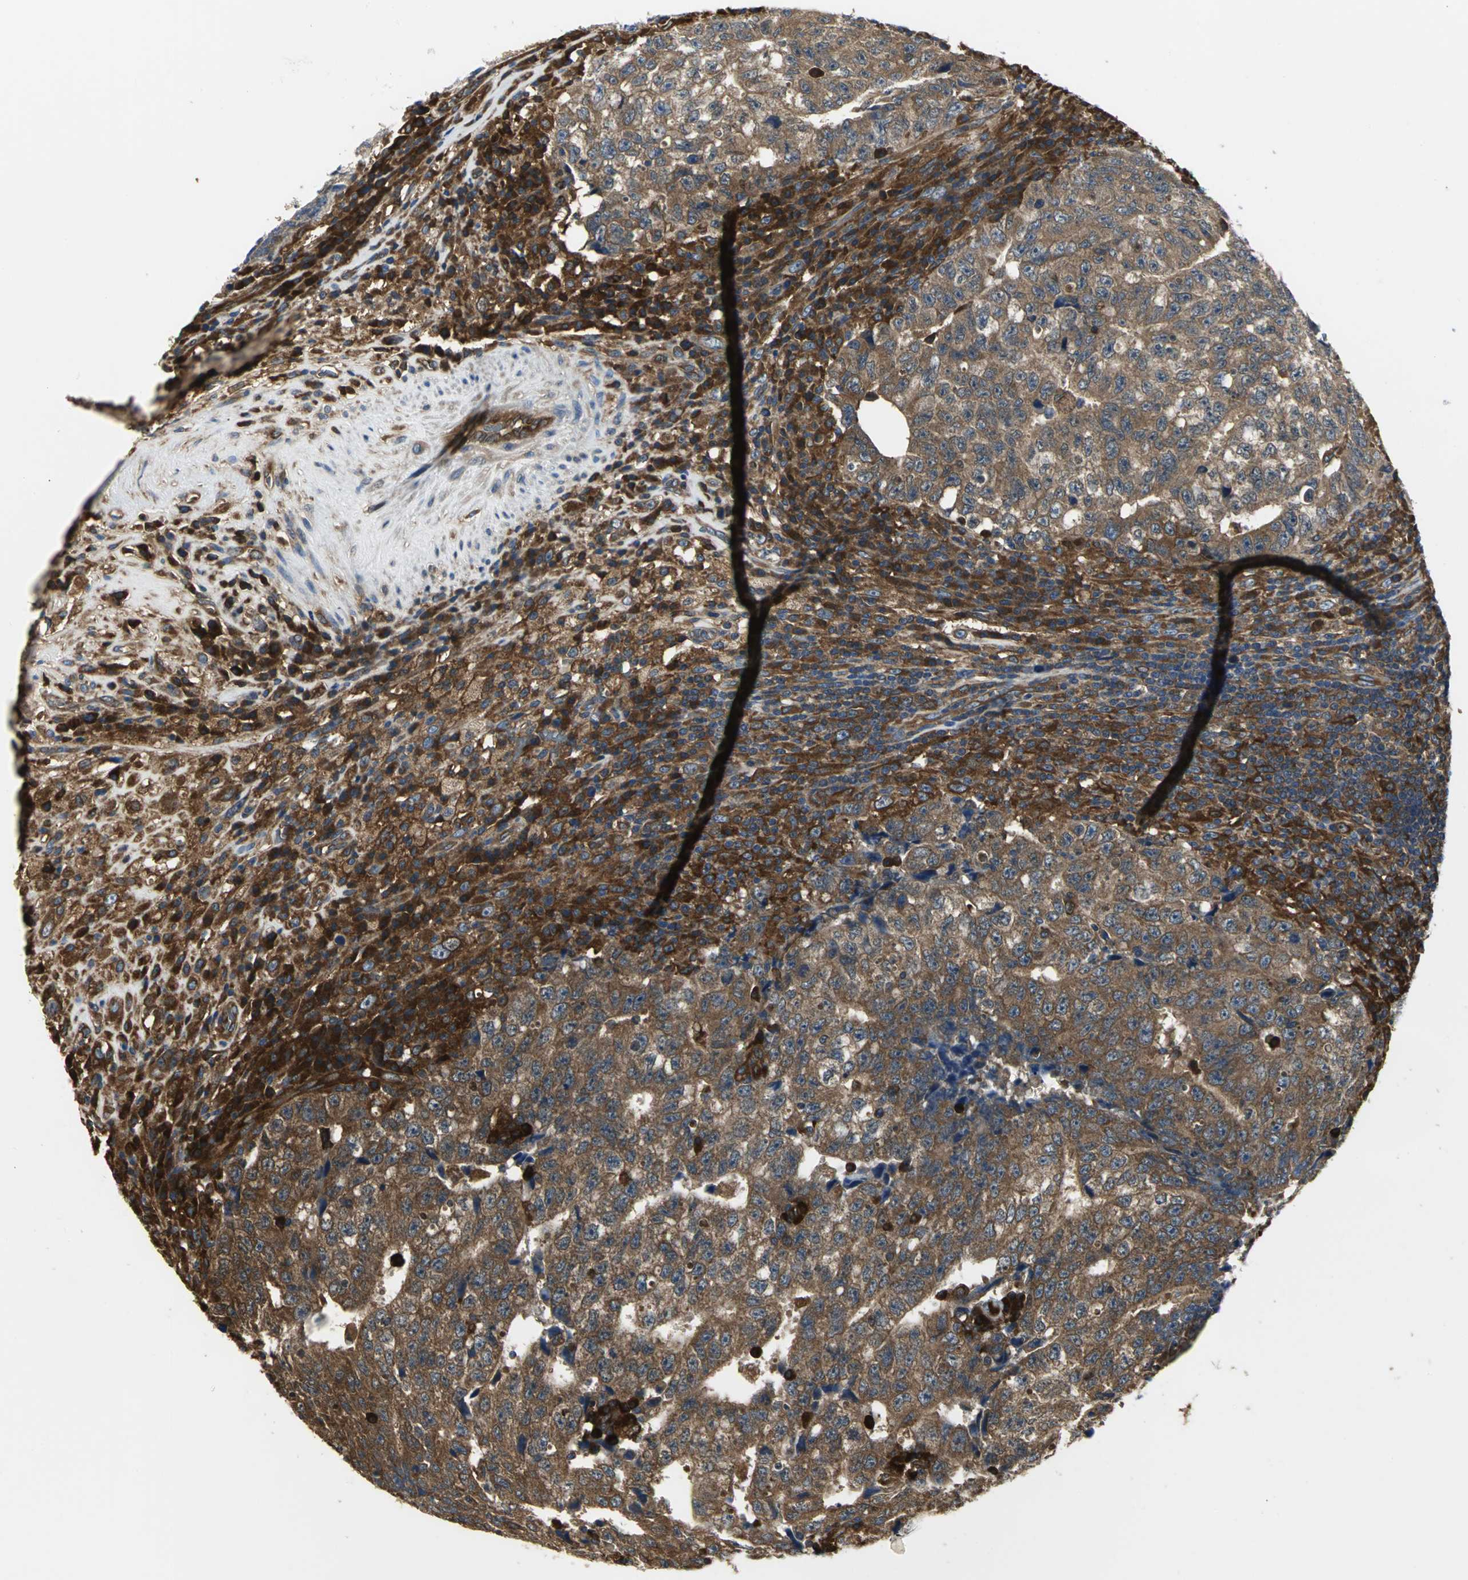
{"staining": {"intensity": "strong", "quantity": ">75%", "location": "cytoplasmic/membranous"}, "tissue": "testis cancer", "cell_type": "Tumor cells", "image_type": "cancer", "snomed": [{"axis": "morphology", "description": "Necrosis, NOS"}, {"axis": "morphology", "description": "Carcinoma, Embryonal, NOS"}, {"axis": "topography", "description": "Testis"}], "caption": "Embryonal carcinoma (testis) stained for a protein shows strong cytoplasmic/membranous positivity in tumor cells.", "gene": "CHRNB1", "patient": {"sex": "male", "age": 19}}